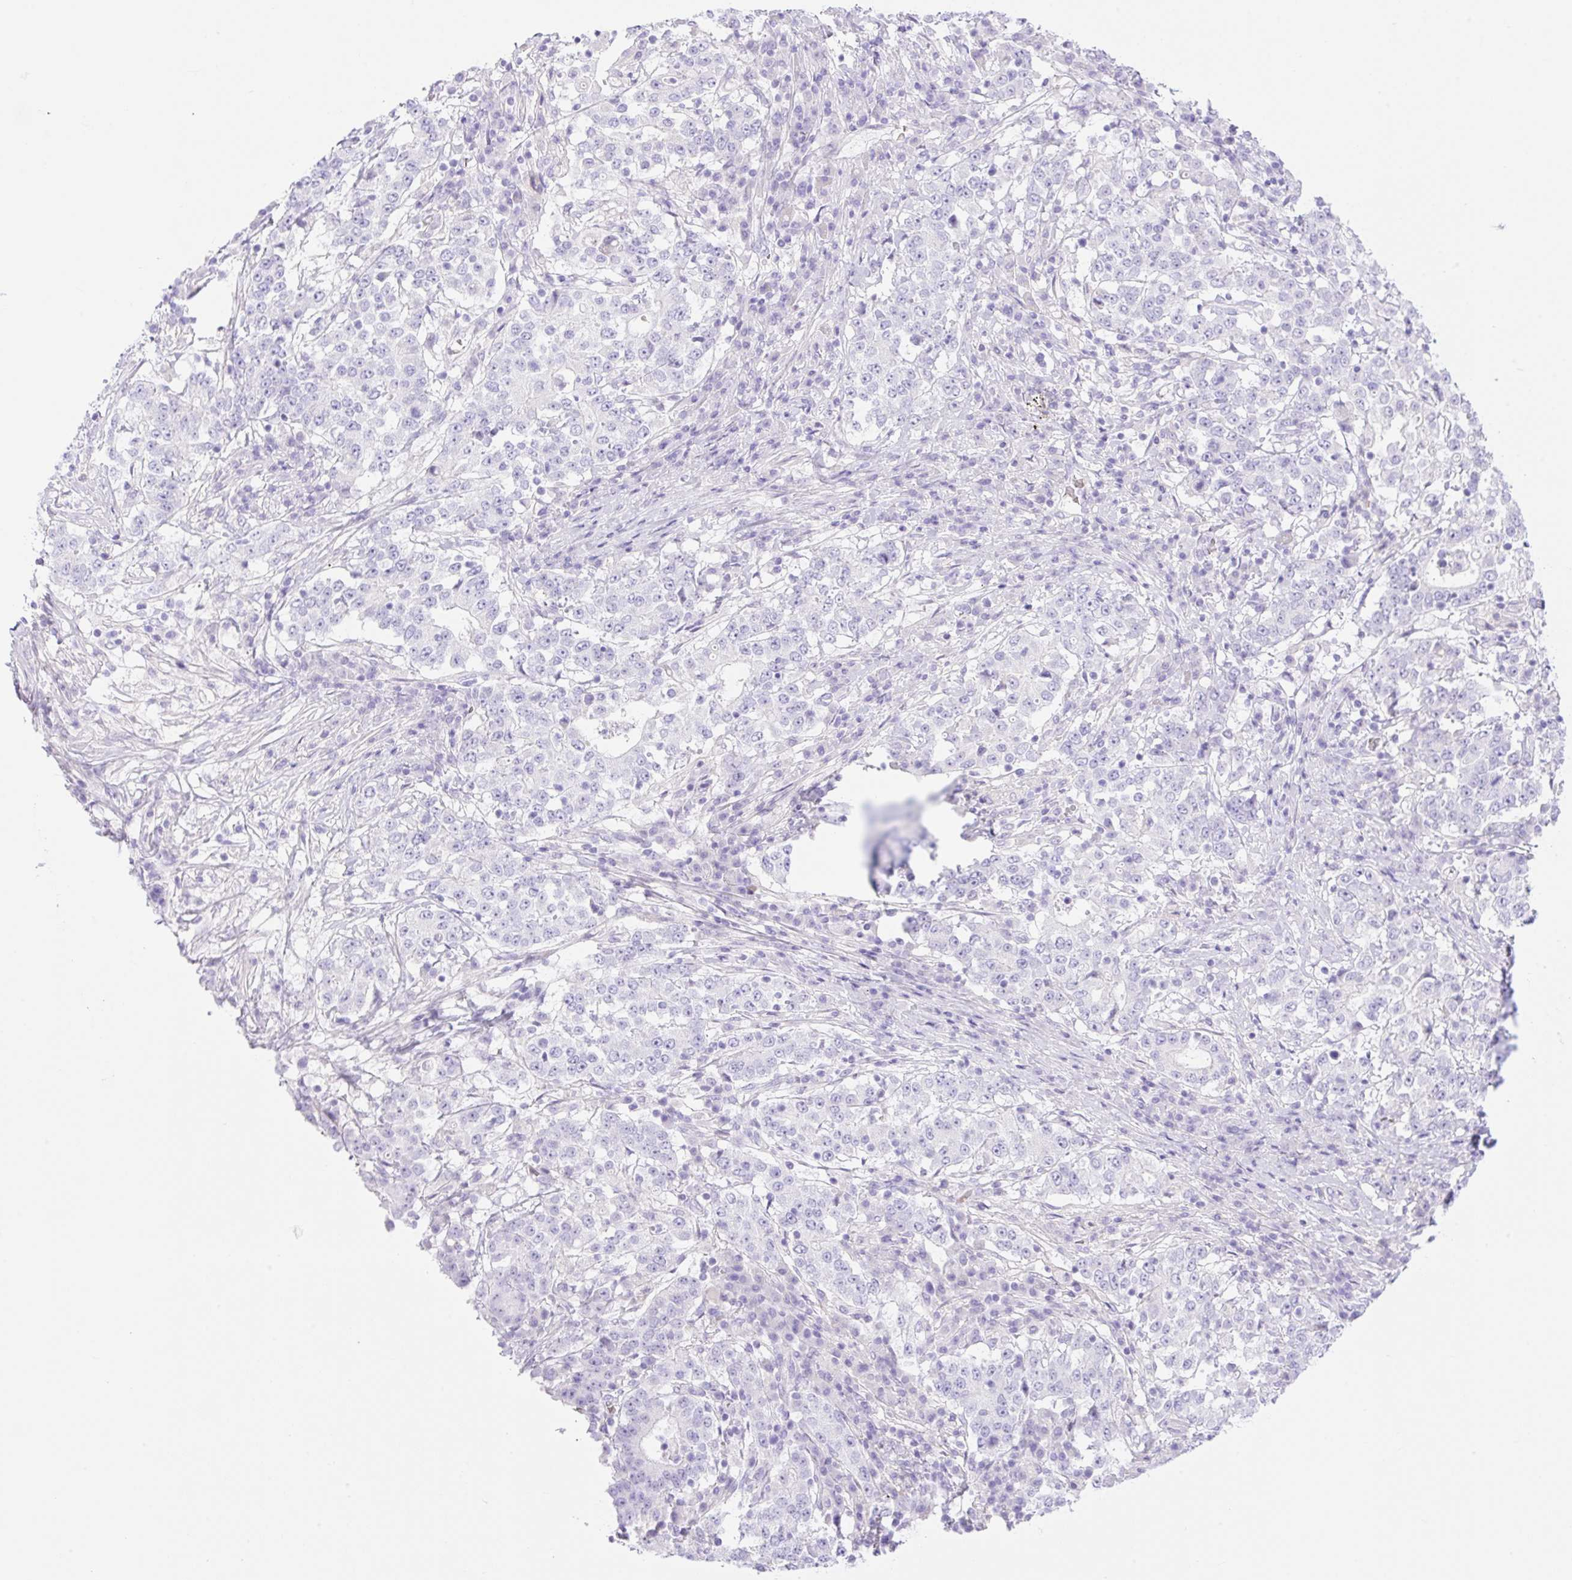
{"staining": {"intensity": "negative", "quantity": "none", "location": "none"}, "tissue": "stomach cancer", "cell_type": "Tumor cells", "image_type": "cancer", "snomed": [{"axis": "morphology", "description": "Adenocarcinoma, NOS"}, {"axis": "topography", "description": "Stomach"}], "caption": "A histopathology image of human stomach adenocarcinoma is negative for staining in tumor cells.", "gene": "CDX1", "patient": {"sex": "male", "age": 59}}